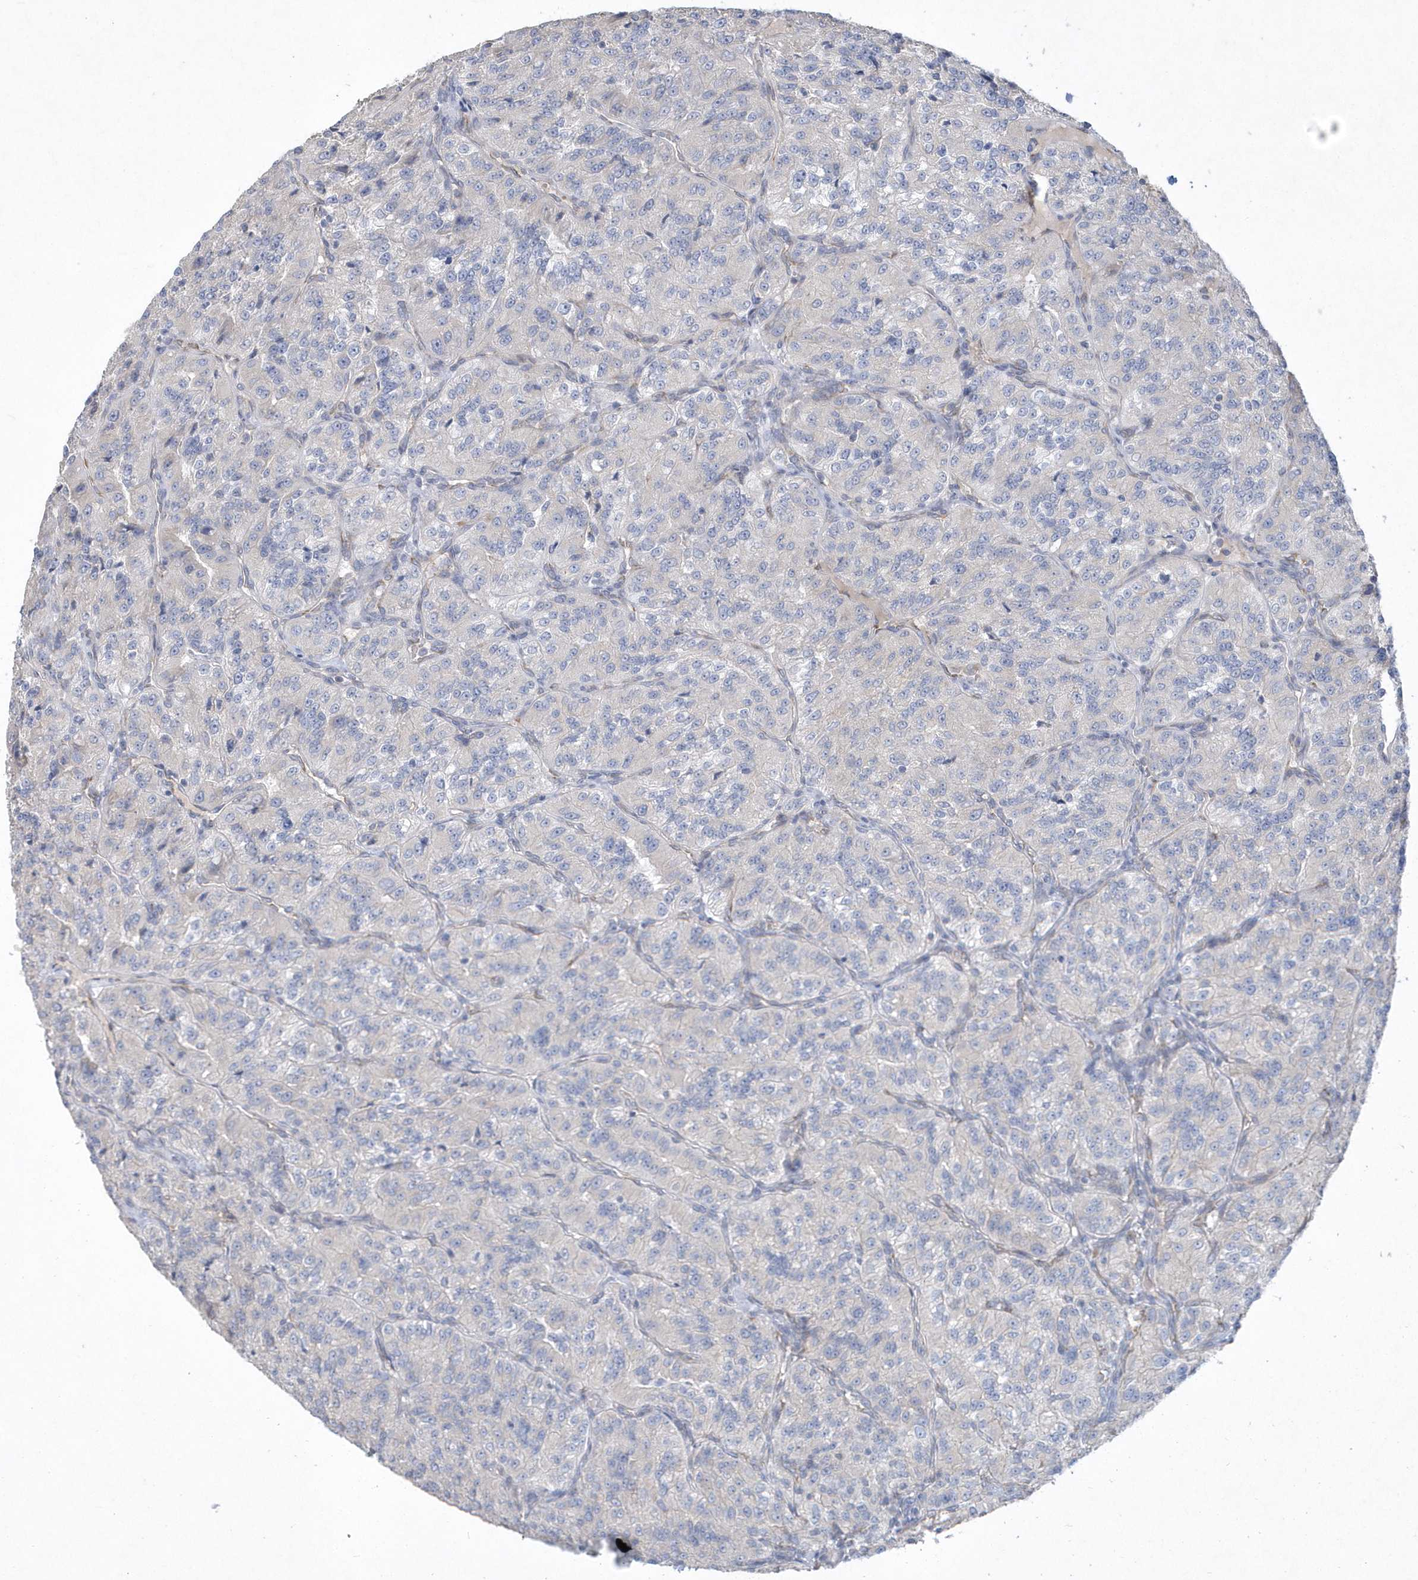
{"staining": {"intensity": "negative", "quantity": "none", "location": "none"}, "tissue": "renal cancer", "cell_type": "Tumor cells", "image_type": "cancer", "snomed": [{"axis": "morphology", "description": "Adenocarcinoma, NOS"}, {"axis": "topography", "description": "Kidney"}], "caption": "Renal cancer was stained to show a protein in brown. There is no significant staining in tumor cells. (Immunohistochemistry (ihc), brightfield microscopy, high magnification).", "gene": "DGAT1", "patient": {"sex": "female", "age": 63}}